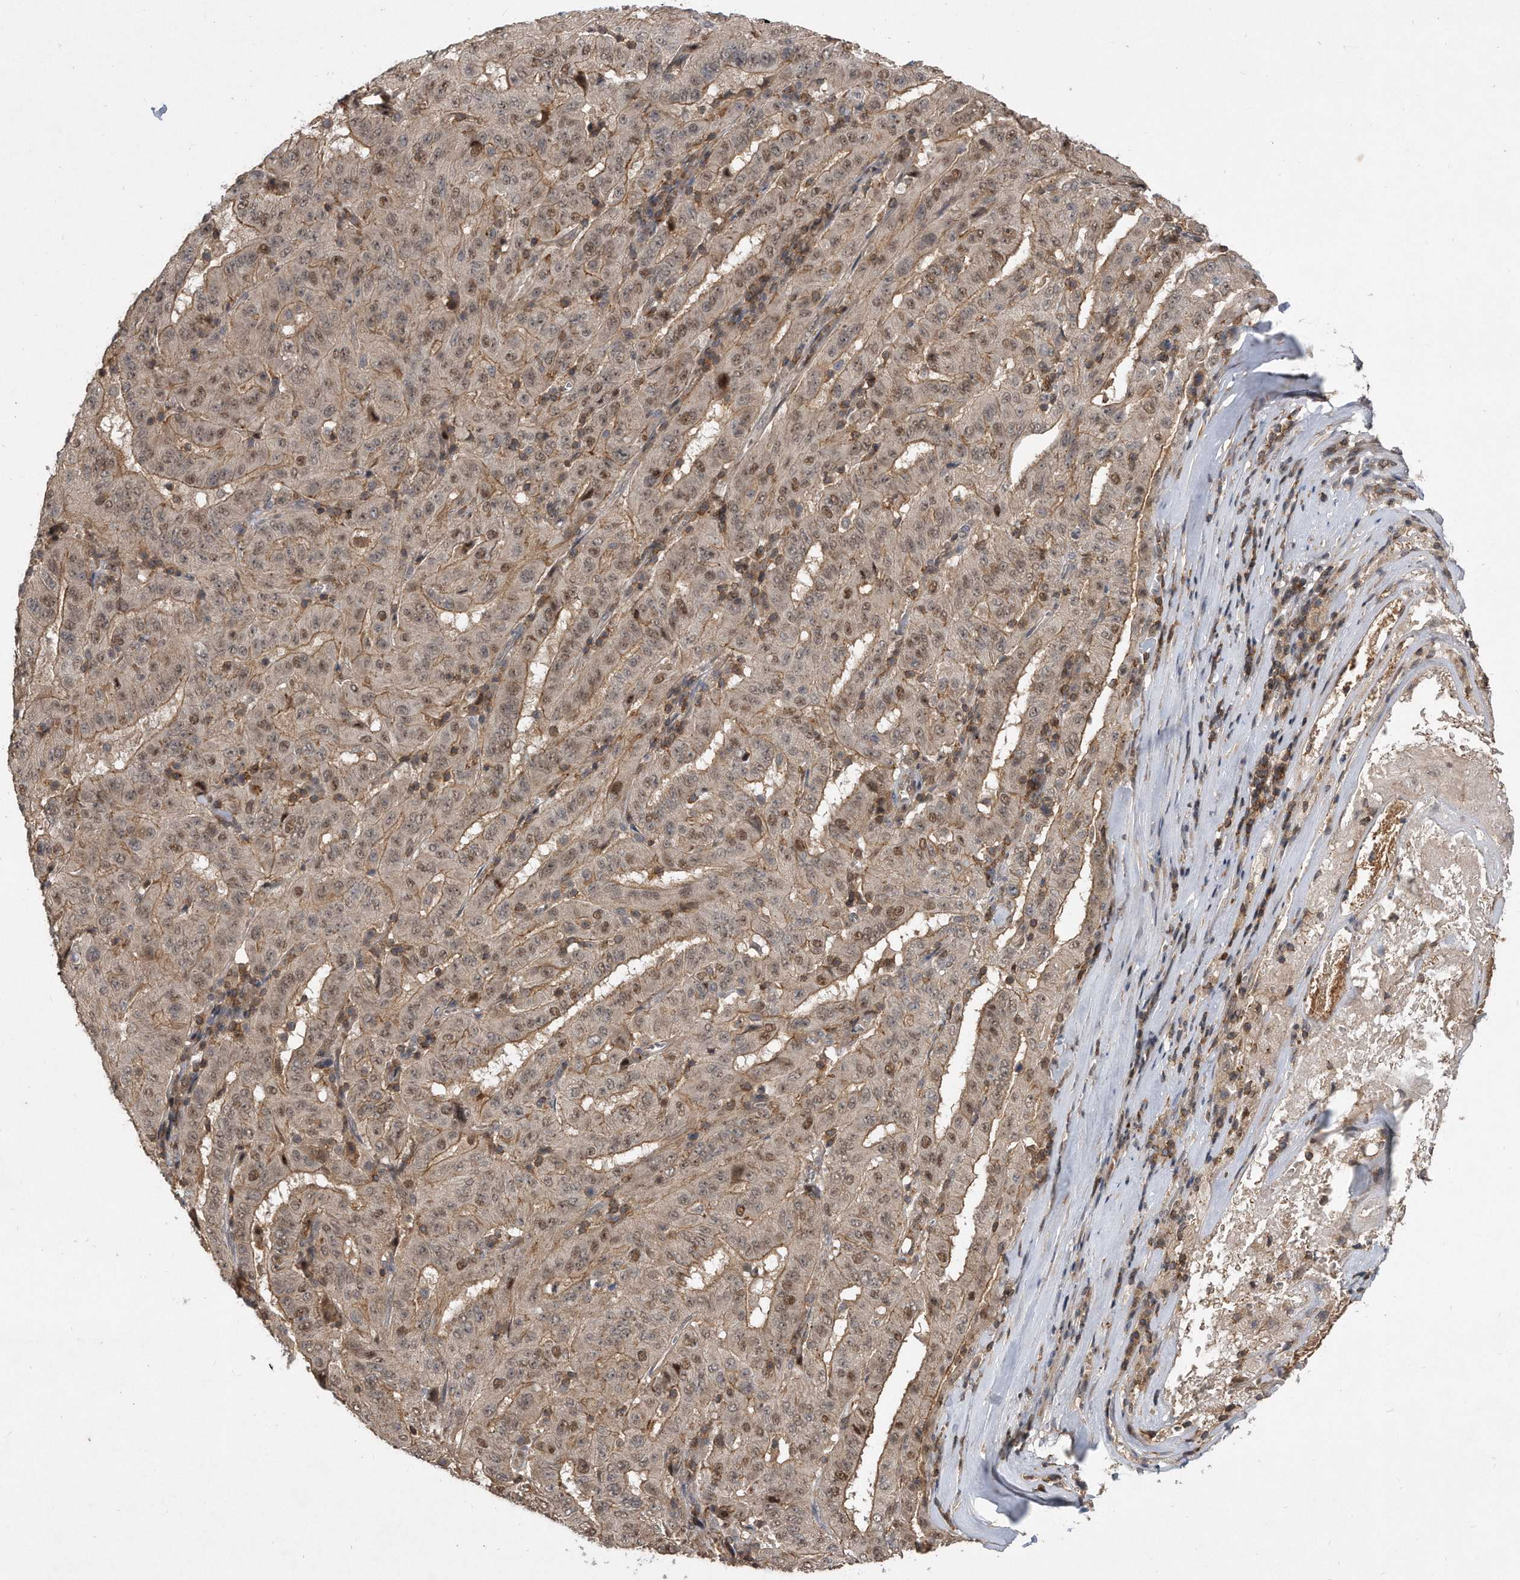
{"staining": {"intensity": "moderate", "quantity": "25%-75%", "location": "cytoplasmic/membranous,nuclear"}, "tissue": "pancreatic cancer", "cell_type": "Tumor cells", "image_type": "cancer", "snomed": [{"axis": "morphology", "description": "Adenocarcinoma, NOS"}, {"axis": "topography", "description": "Pancreas"}], "caption": "This image exhibits IHC staining of pancreatic adenocarcinoma, with medium moderate cytoplasmic/membranous and nuclear positivity in about 25%-75% of tumor cells.", "gene": "PGBD2", "patient": {"sex": "male", "age": 63}}